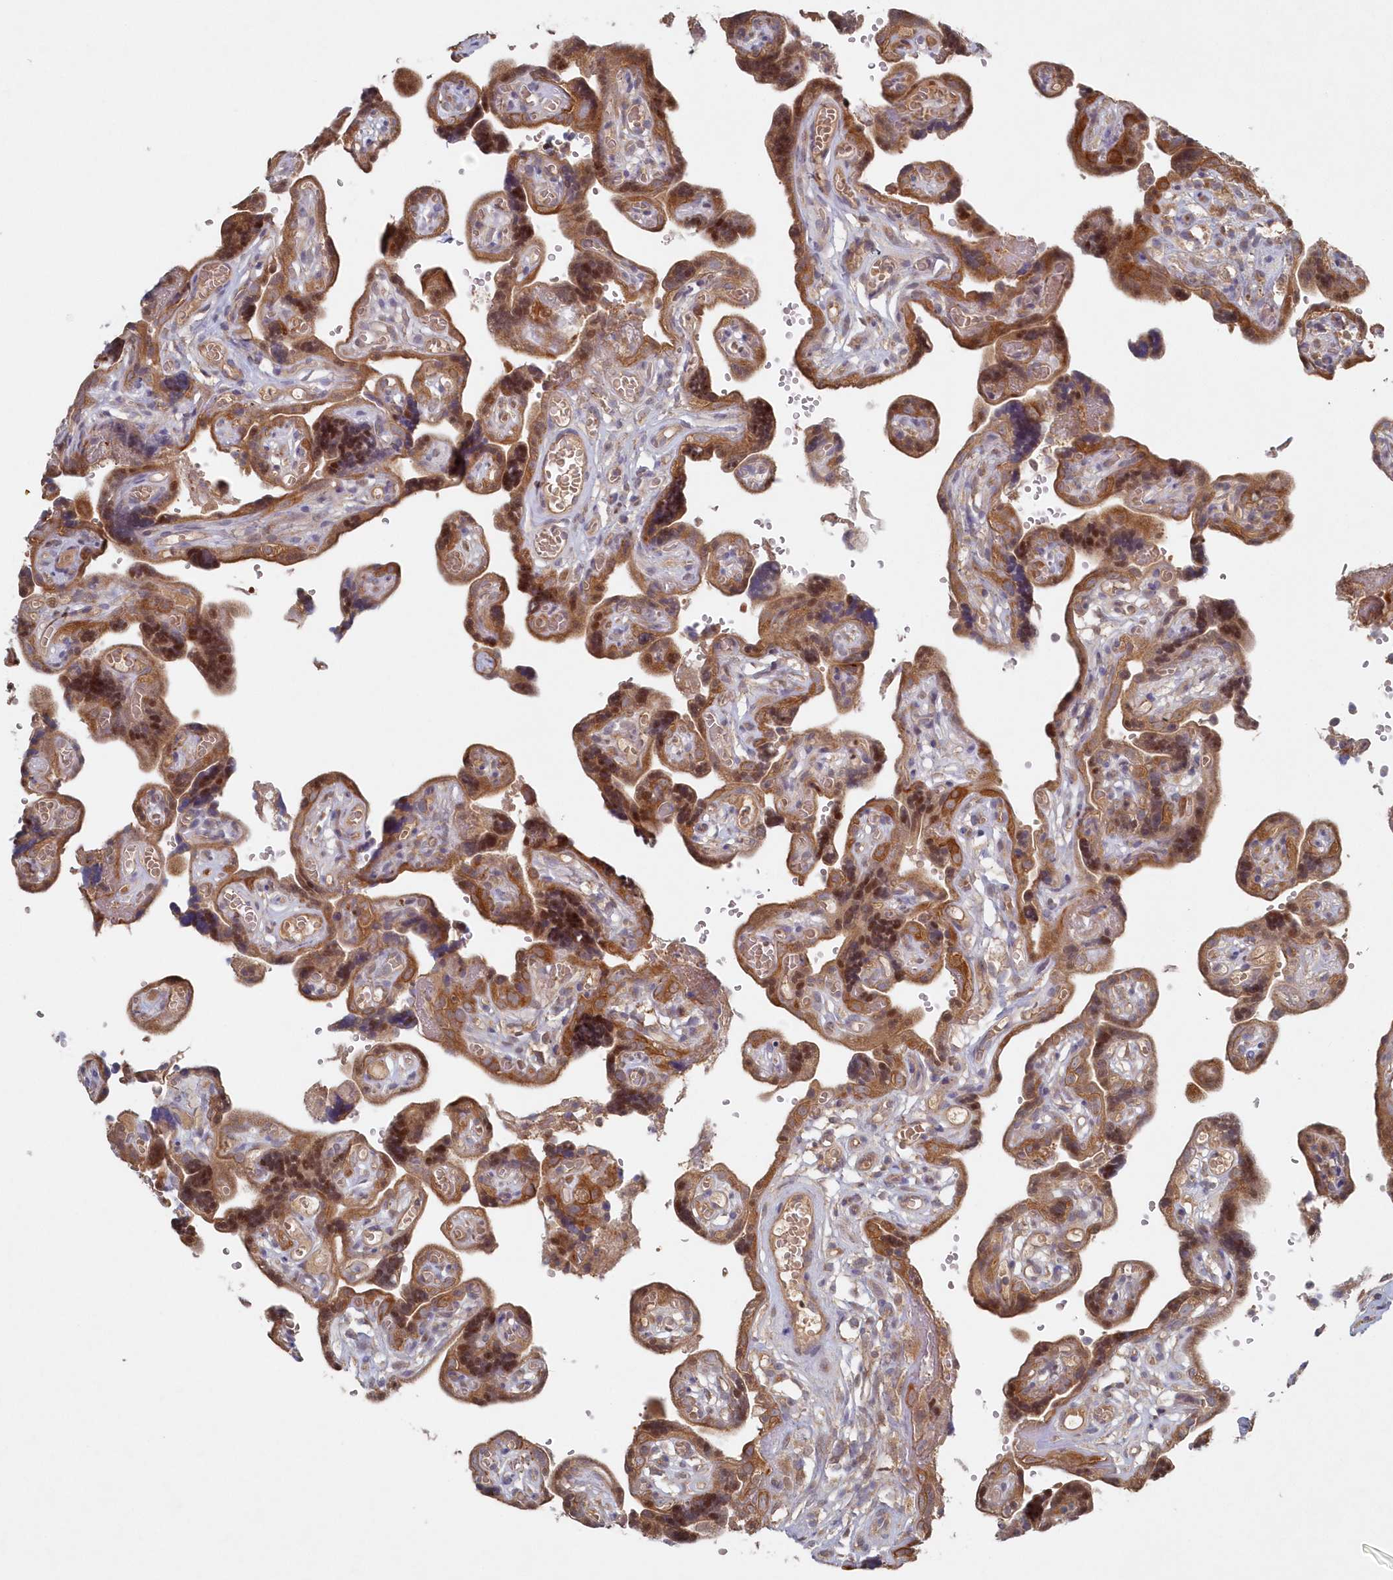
{"staining": {"intensity": "weak", "quantity": ">75%", "location": "cytoplasmic/membranous"}, "tissue": "placenta", "cell_type": "Decidual cells", "image_type": "normal", "snomed": [{"axis": "morphology", "description": "Normal tissue, NOS"}, {"axis": "topography", "description": "Placenta"}], "caption": "A high-resolution micrograph shows IHC staining of benign placenta, which exhibits weak cytoplasmic/membranous positivity in approximately >75% of decidual cells.", "gene": "ASNSD1", "patient": {"sex": "female", "age": 30}}